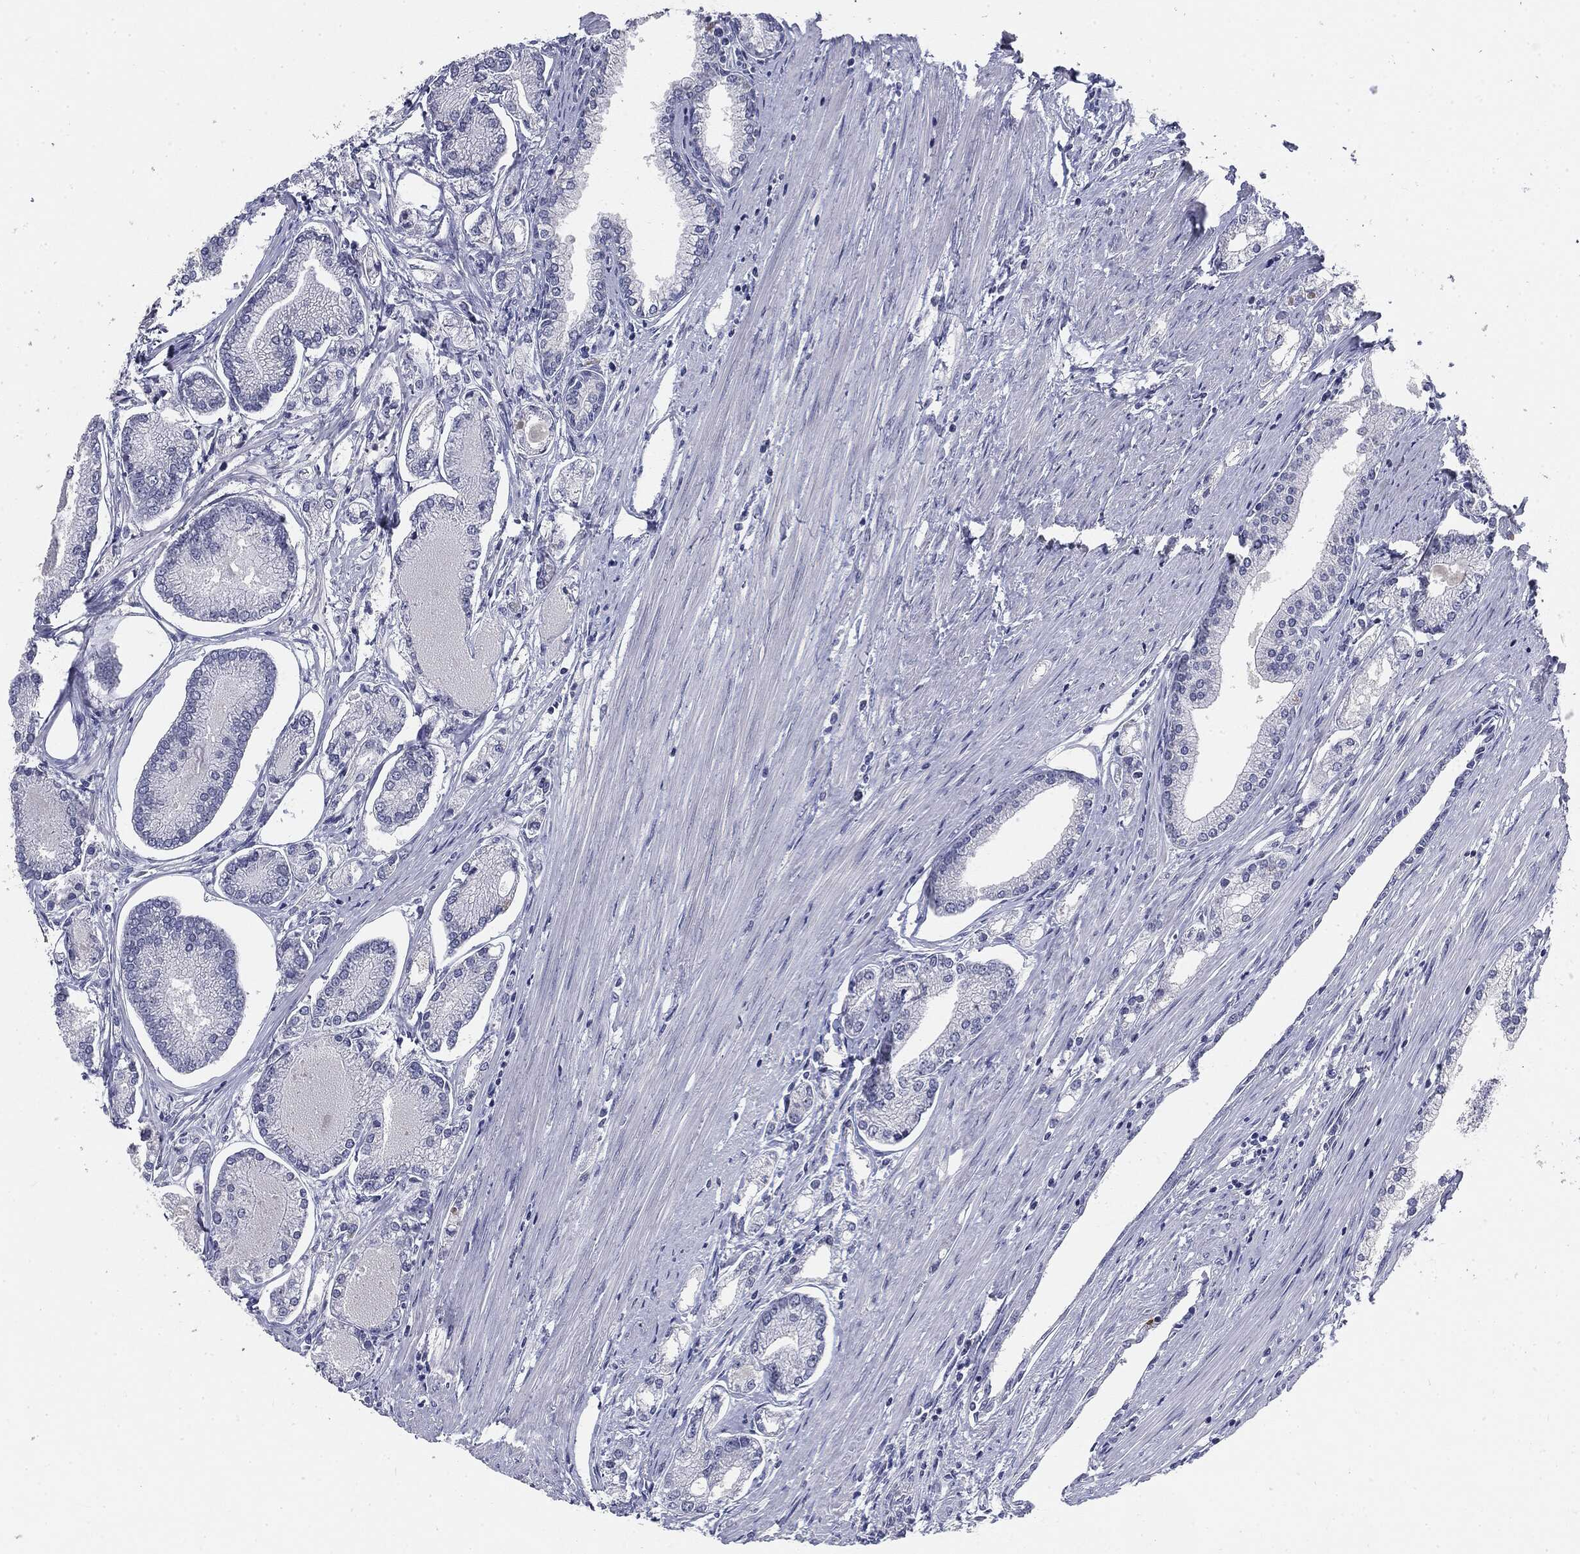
{"staining": {"intensity": "negative", "quantity": "none", "location": "none"}, "tissue": "prostate cancer", "cell_type": "Tumor cells", "image_type": "cancer", "snomed": [{"axis": "morphology", "description": "Adenocarcinoma, Low grade"}, {"axis": "topography", "description": "Prostate"}], "caption": "Tumor cells are negative for protein expression in human prostate cancer (low-grade adenocarcinoma).", "gene": "CGB1", "patient": {"sex": "male", "age": 72}}